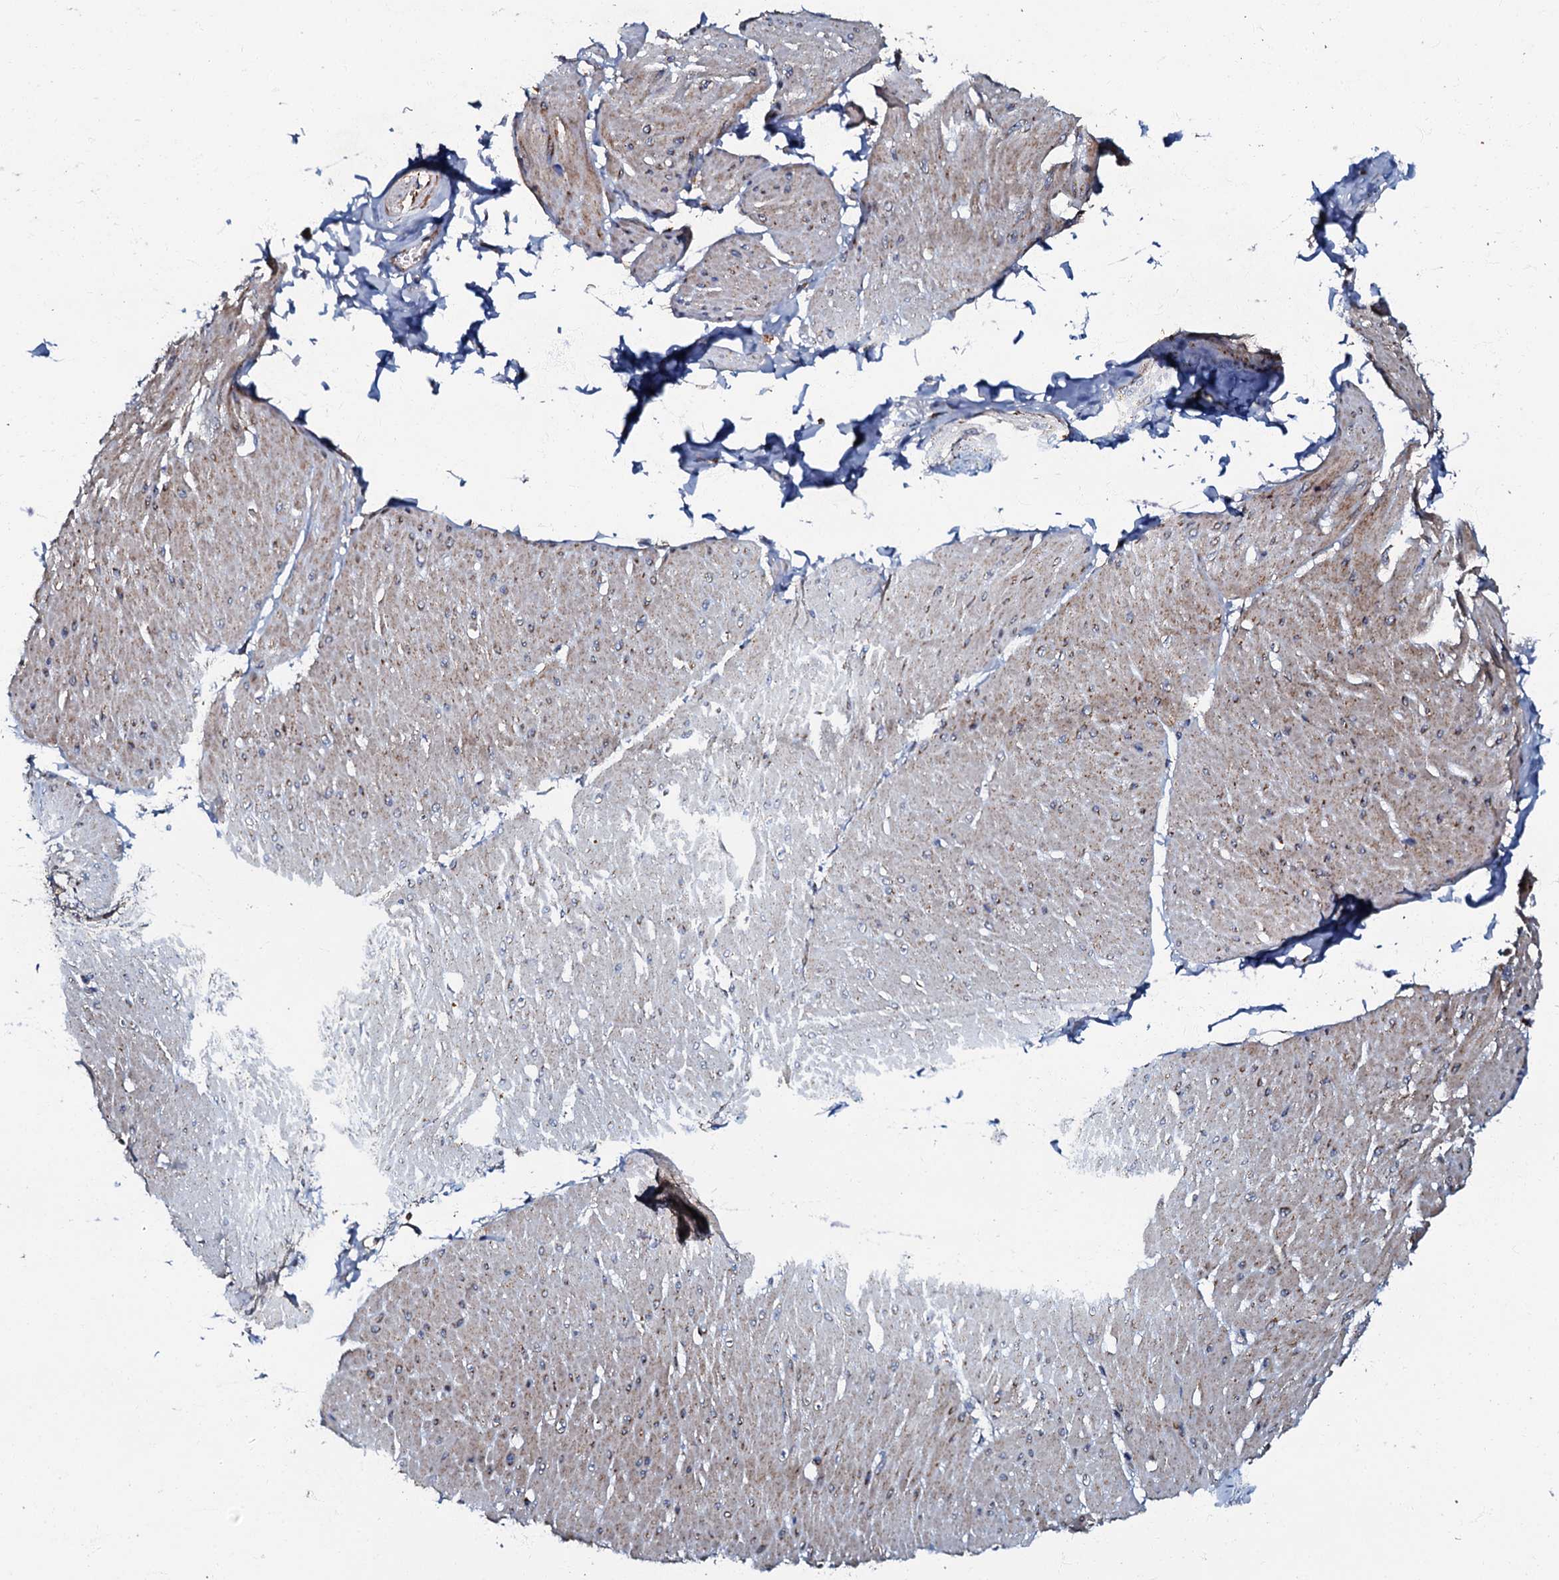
{"staining": {"intensity": "weak", "quantity": "25%-75%", "location": "cytoplasmic/membranous"}, "tissue": "smooth muscle", "cell_type": "Smooth muscle cells", "image_type": "normal", "snomed": [{"axis": "morphology", "description": "Urothelial carcinoma, High grade"}, {"axis": "topography", "description": "Urinary bladder"}], "caption": "An immunohistochemistry (IHC) micrograph of benign tissue is shown. Protein staining in brown highlights weak cytoplasmic/membranous positivity in smooth muscle within smooth muscle cells. Immunohistochemistry (ihc) stains the protein of interest in brown and the nuclei are stained blue.", "gene": "NDUFA12", "patient": {"sex": "male", "age": 46}}